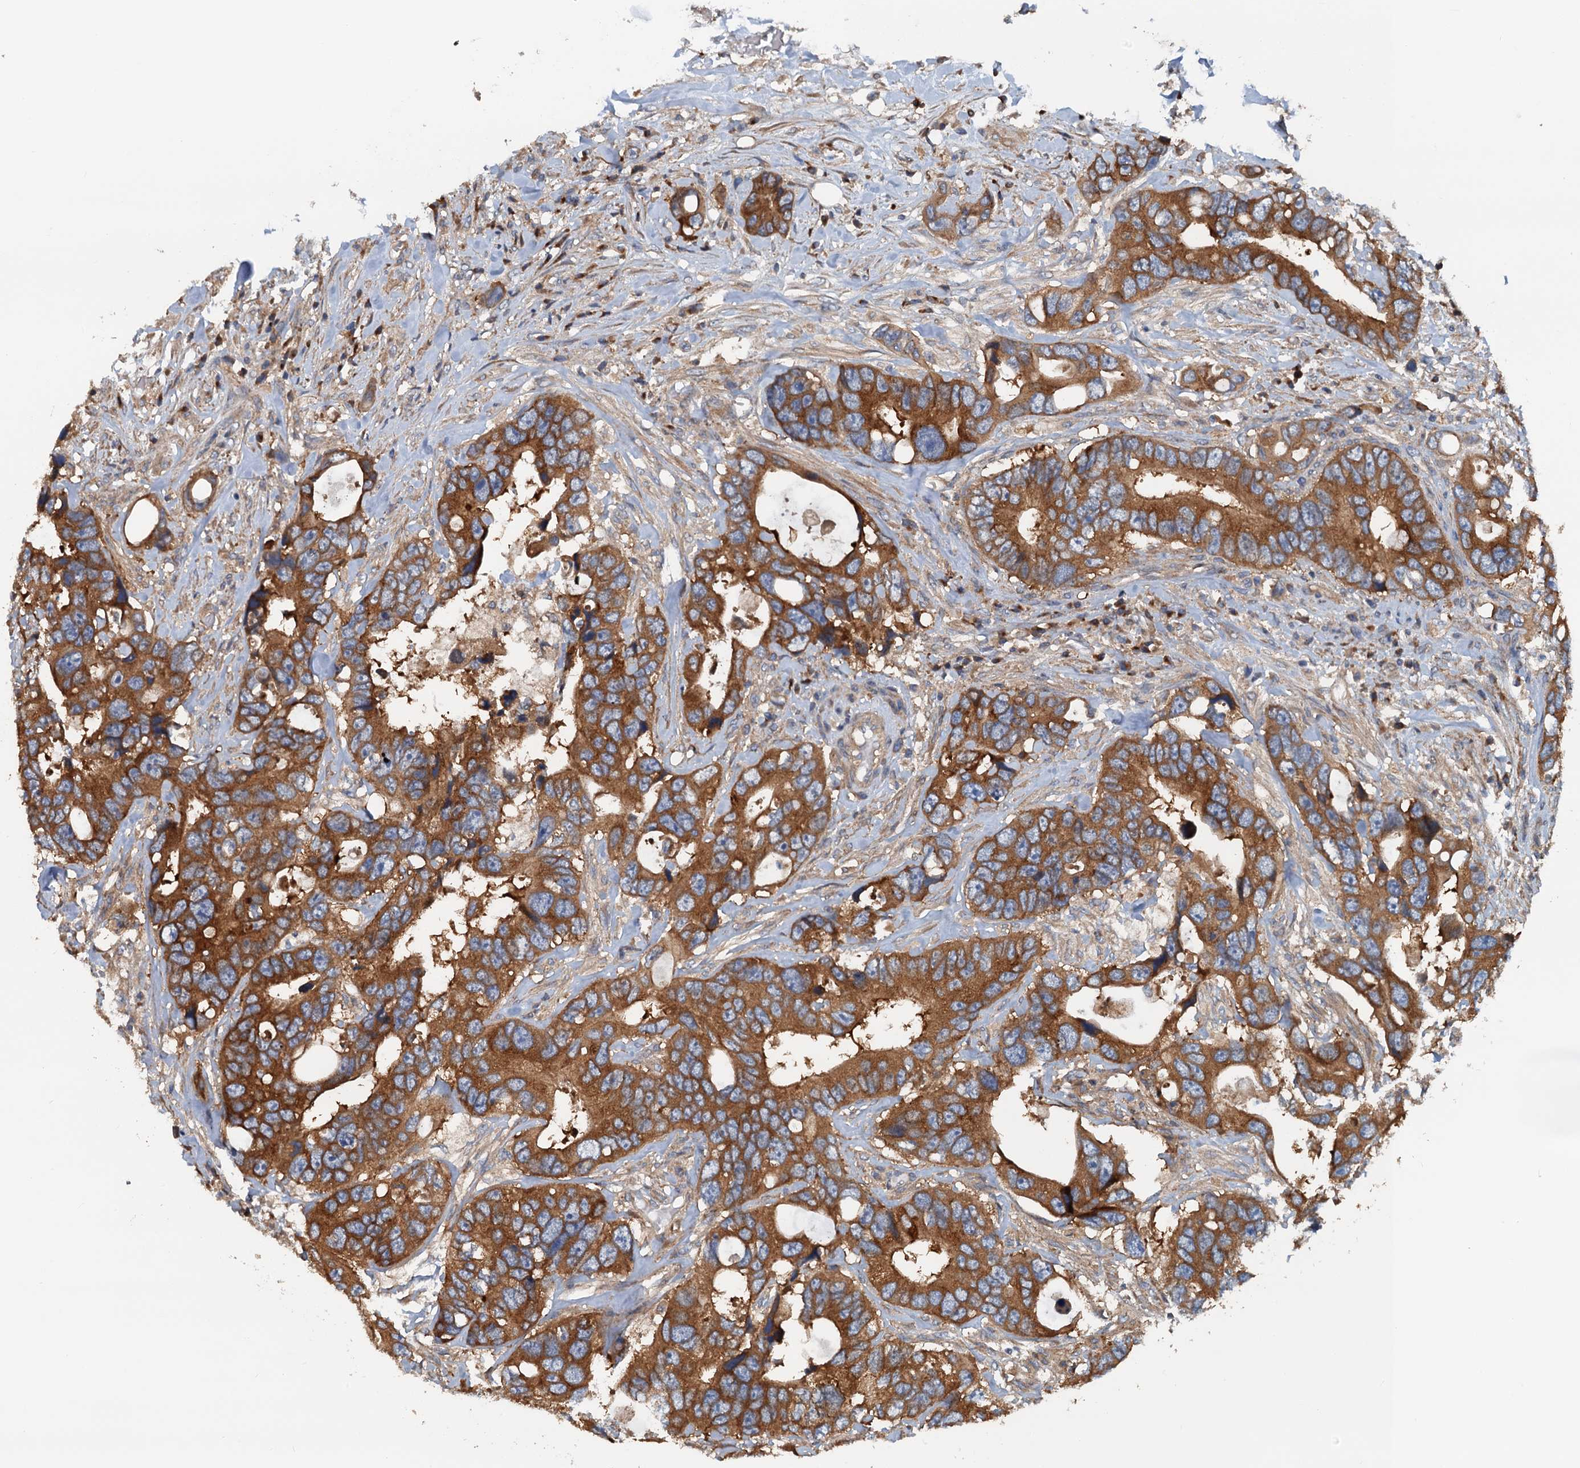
{"staining": {"intensity": "moderate", "quantity": ">75%", "location": "cytoplasmic/membranous"}, "tissue": "colorectal cancer", "cell_type": "Tumor cells", "image_type": "cancer", "snomed": [{"axis": "morphology", "description": "Adenocarcinoma, NOS"}, {"axis": "topography", "description": "Rectum"}], "caption": "Moderate cytoplasmic/membranous expression for a protein is seen in approximately >75% of tumor cells of colorectal cancer using immunohistochemistry (IHC).", "gene": "COG3", "patient": {"sex": "male", "age": 57}}